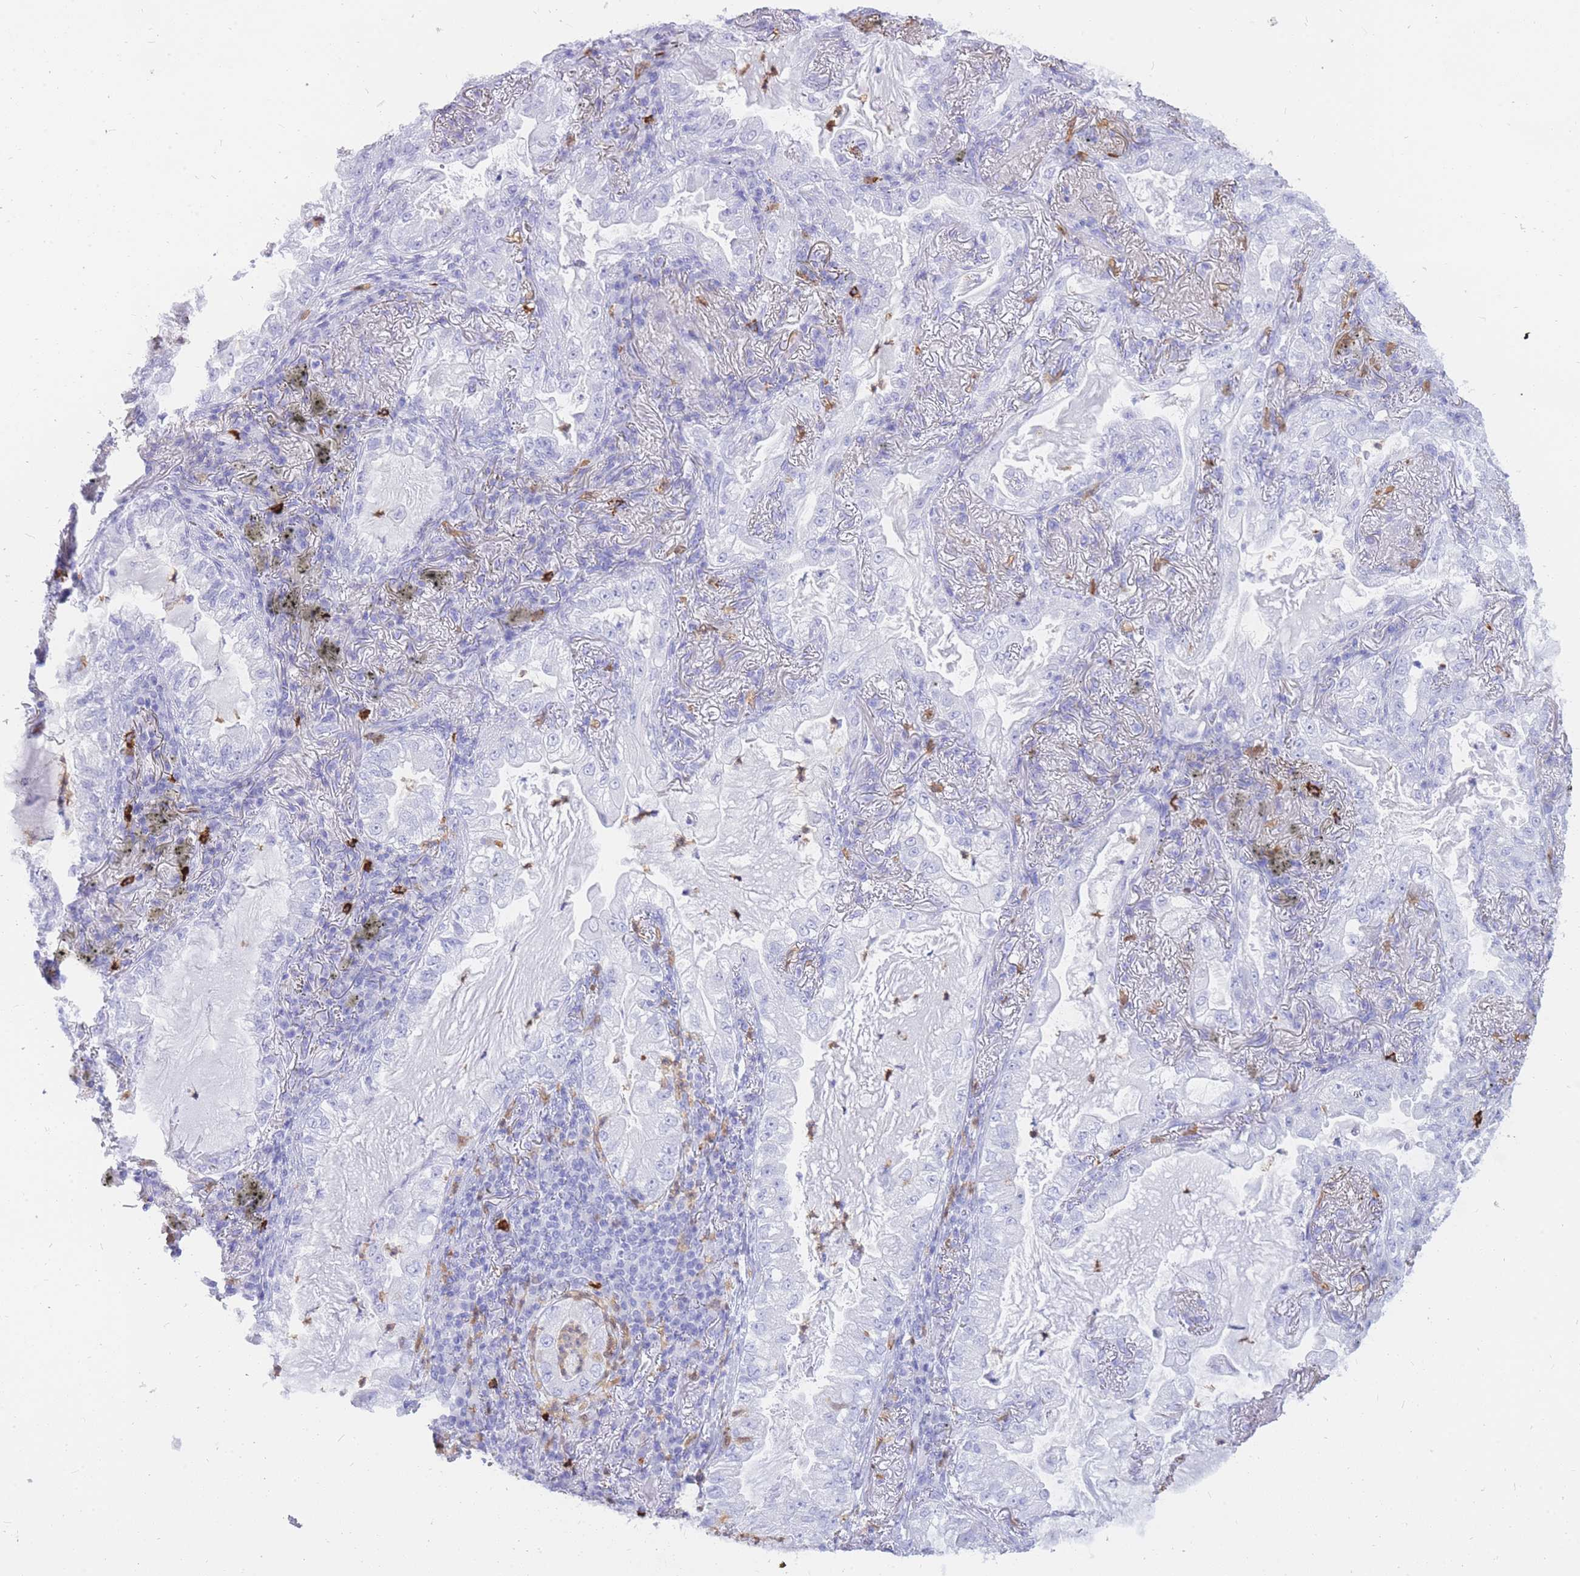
{"staining": {"intensity": "negative", "quantity": "none", "location": "none"}, "tissue": "lung cancer", "cell_type": "Tumor cells", "image_type": "cancer", "snomed": [{"axis": "morphology", "description": "Adenocarcinoma, NOS"}, {"axis": "topography", "description": "Lung"}], "caption": "DAB immunohistochemical staining of human lung cancer (adenocarcinoma) demonstrates no significant staining in tumor cells. (IHC, brightfield microscopy, high magnification).", "gene": "HERC1", "patient": {"sex": "female", "age": 73}}